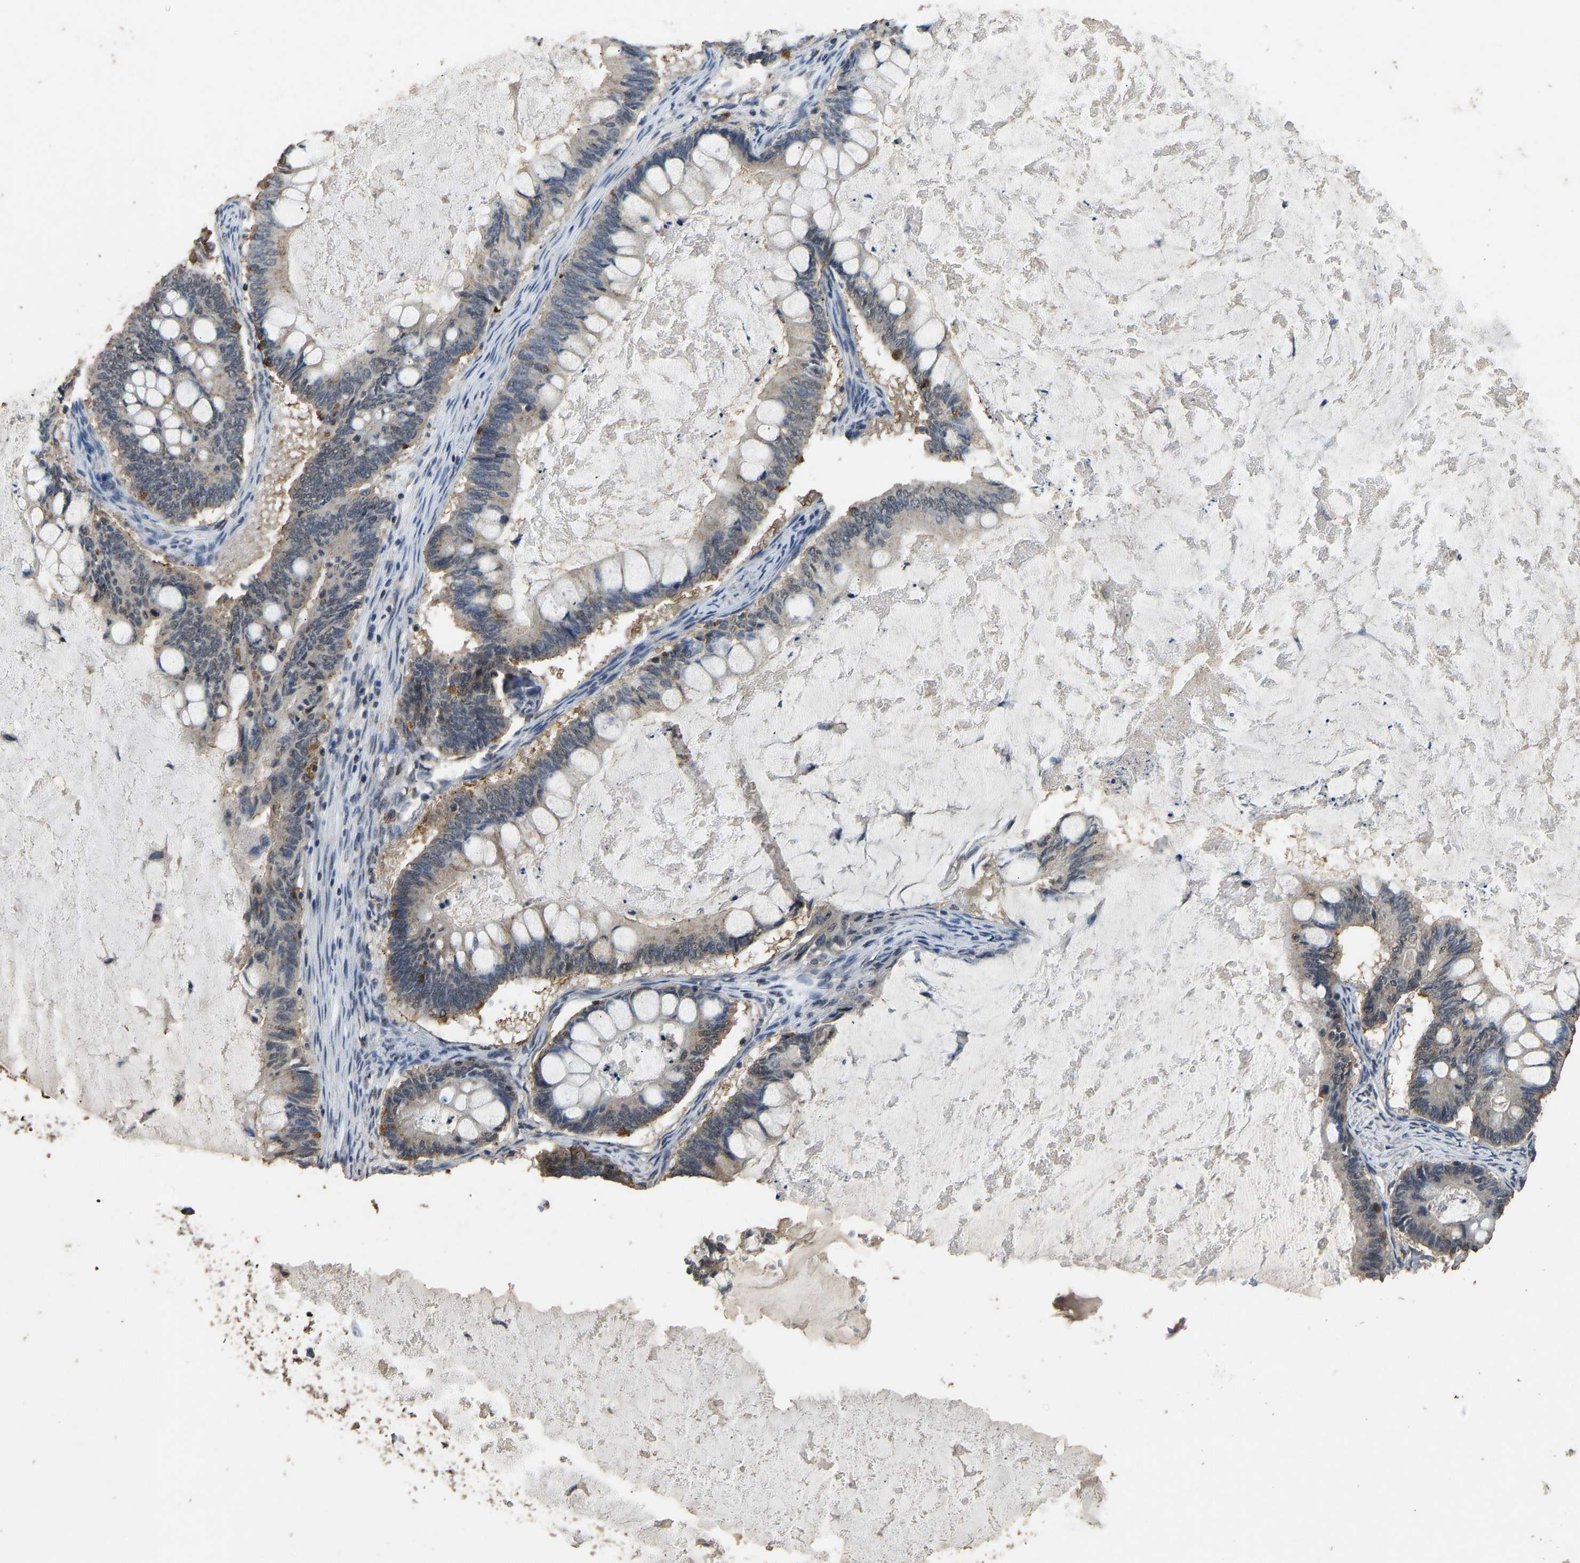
{"staining": {"intensity": "negative", "quantity": "none", "location": "none"}, "tissue": "ovarian cancer", "cell_type": "Tumor cells", "image_type": "cancer", "snomed": [{"axis": "morphology", "description": "Cystadenocarcinoma, mucinous, NOS"}, {"axis": "topography", "description": "Ovary"}], "caption": "DAB (3,3'-diaminobenzidine) immunohistochemical staining of ovarian mucinous cystadenocarcinoma exhibits no significant positivity in tumor cells.", "gene": "CIDEC", "patient": {"sex": "female", "age": 61}}